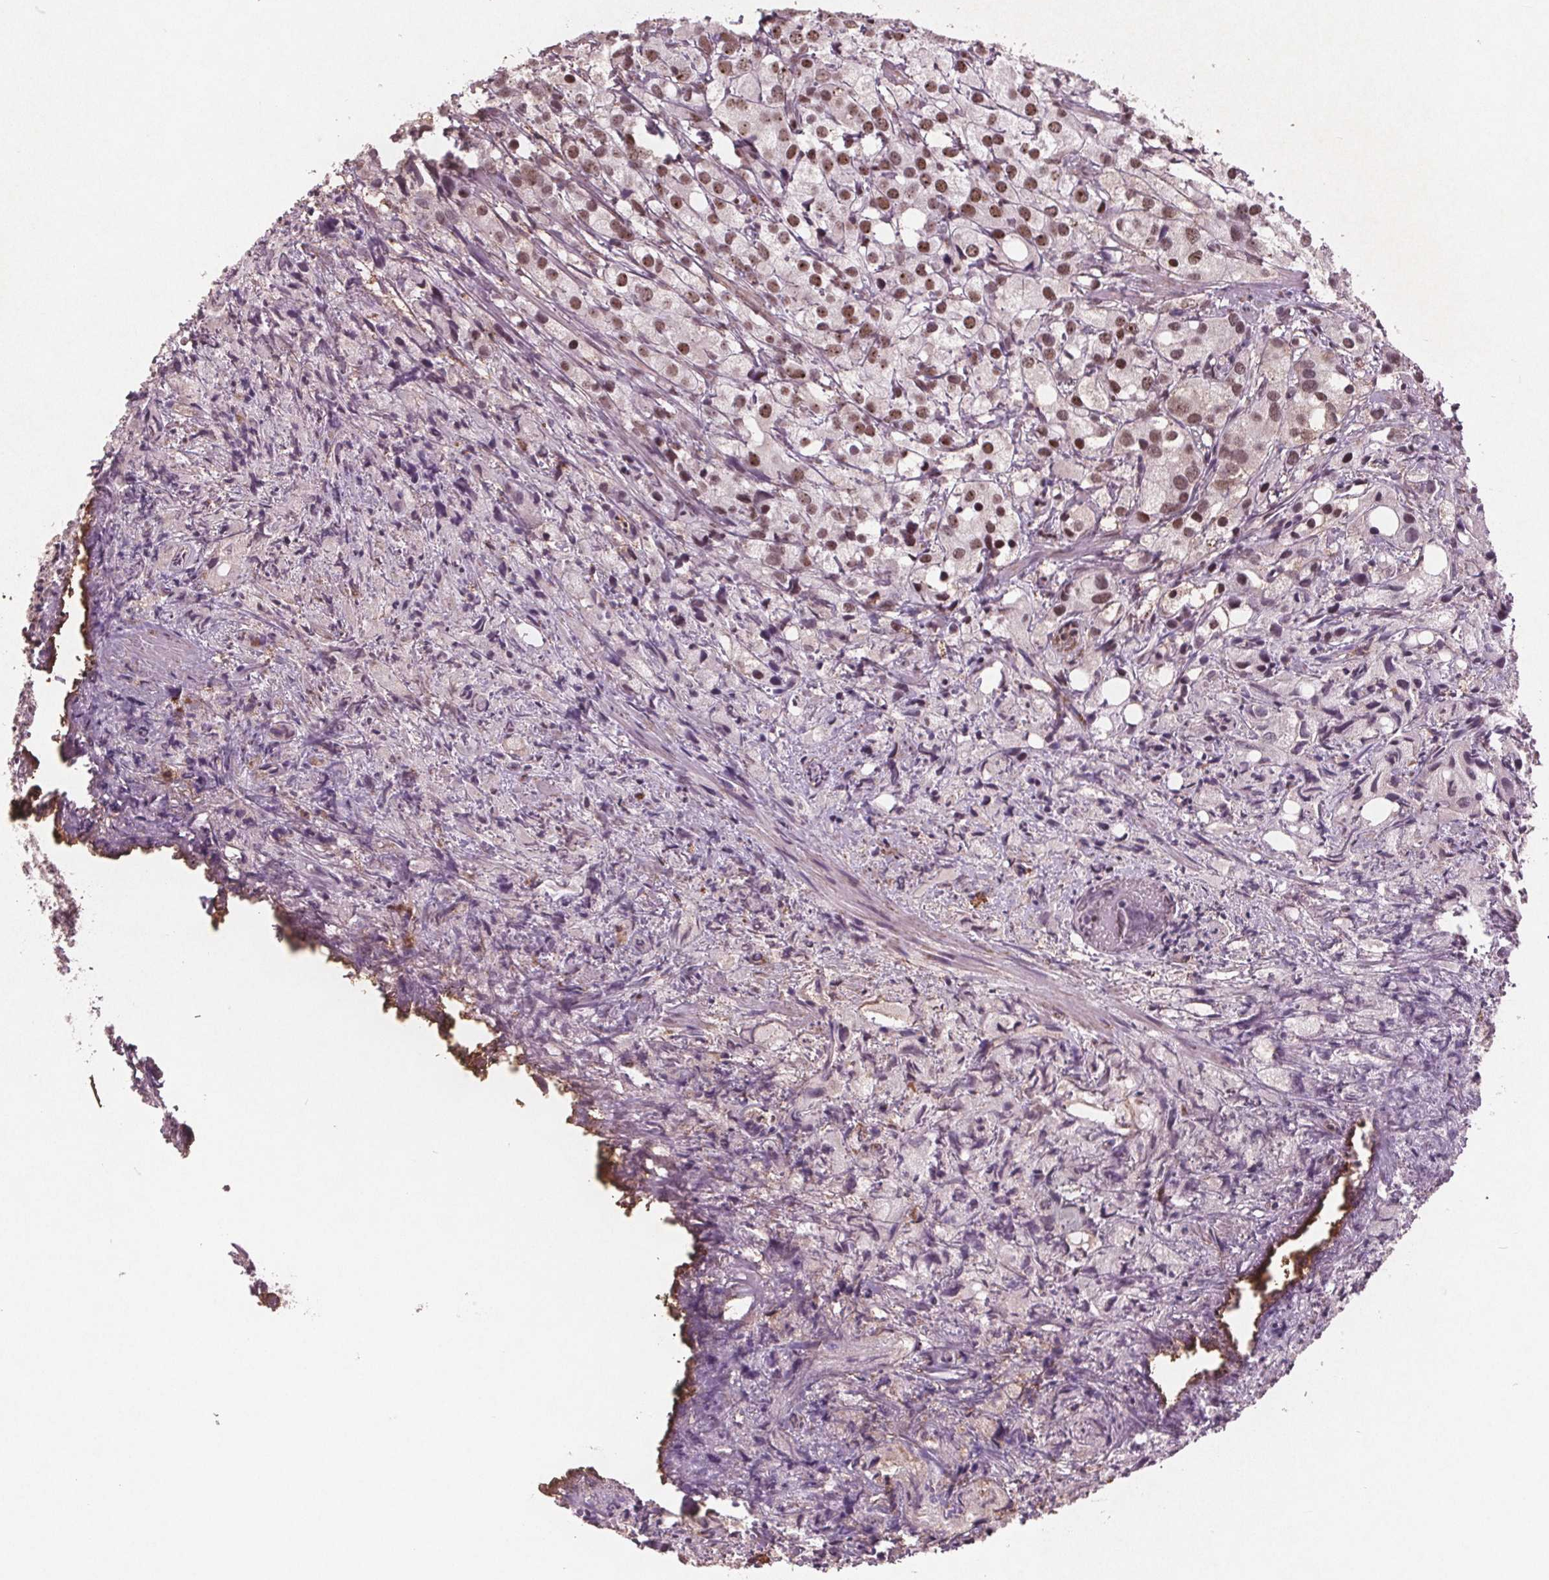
{"staining": {"intensity": "moderate", "quantity": ">75%", "location": "nuclear"}, "tissue": "prostate cancer", "cell_type": "Tumor cells", "image_type": "cancer", "snomed": [{"axis": "morphology", "description": "Adenocarcinoma, High grade"}, {"axis": "topography", "description": "Prostate"}], "caption": "About >75% of tumor cells in prostate cancer (adenocarcinoma (high-grade)) demonstrate moderate nuclear protein staining as visualized by brown immunohistochemical staining.", "gene": "RPS6KA2", "patient": {"sex": "male", "age": 86}}